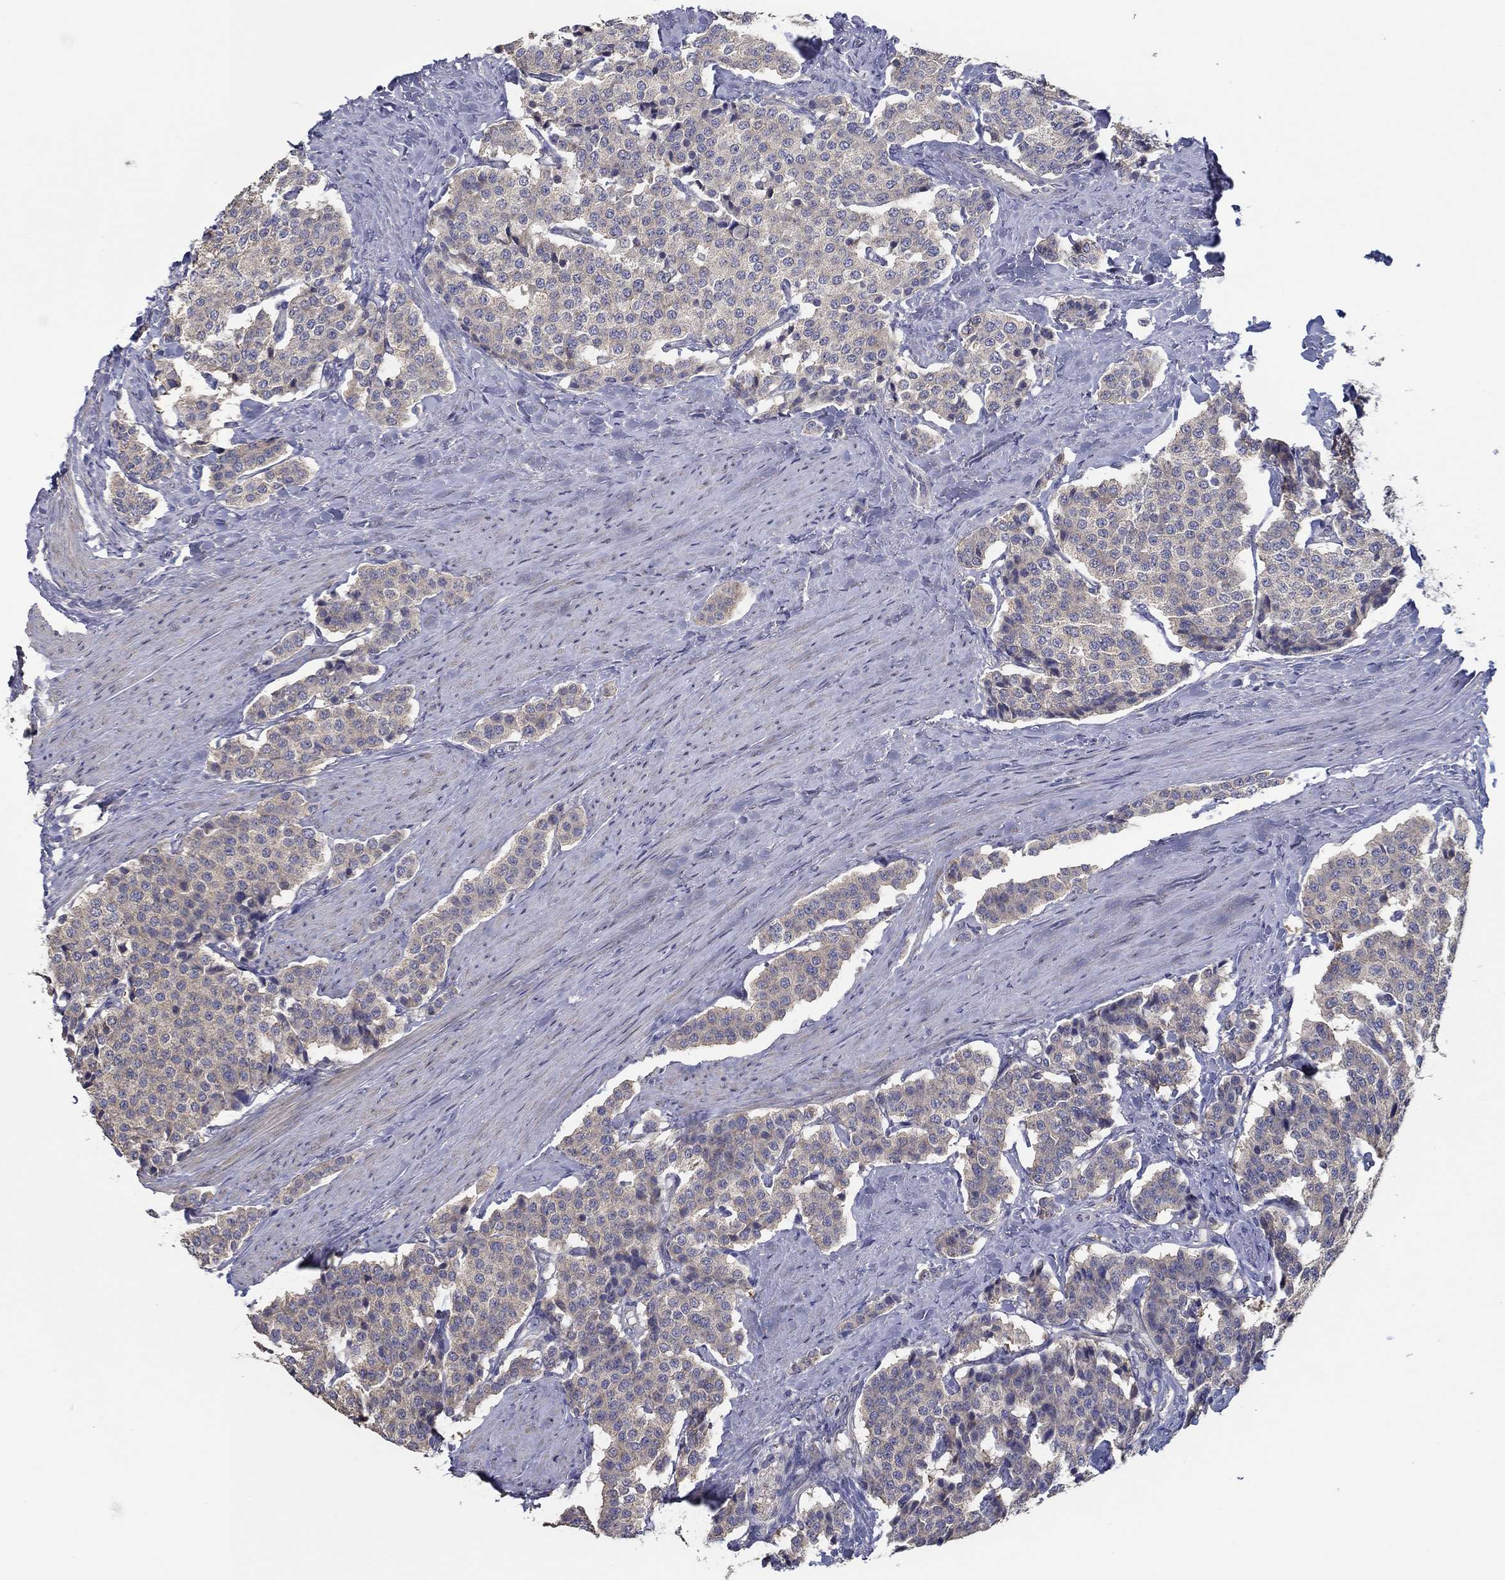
{"staining": {"intensity": "weak", "quantity": "25%-75%", "location": "cytoplasmic/membranous"}, "tissue": "carcinoid", "cell_type": "Tumor cells", "image_type": "cancer", "snomed": [{"axis": "morphology", "description": "Carcinoid, malignant, NOS"}, {"axis": "topography", "description": "Small intestine"}], "caption": "High-power microscopy captured an immunohistochemistry photomicrograph of carcinoid, revealing weak cytoplasmic/membranous positivity in about 25%-75% of tumor cells.", "gene": "DOCK3", "patient": {"sex": "female", "age": 58}}